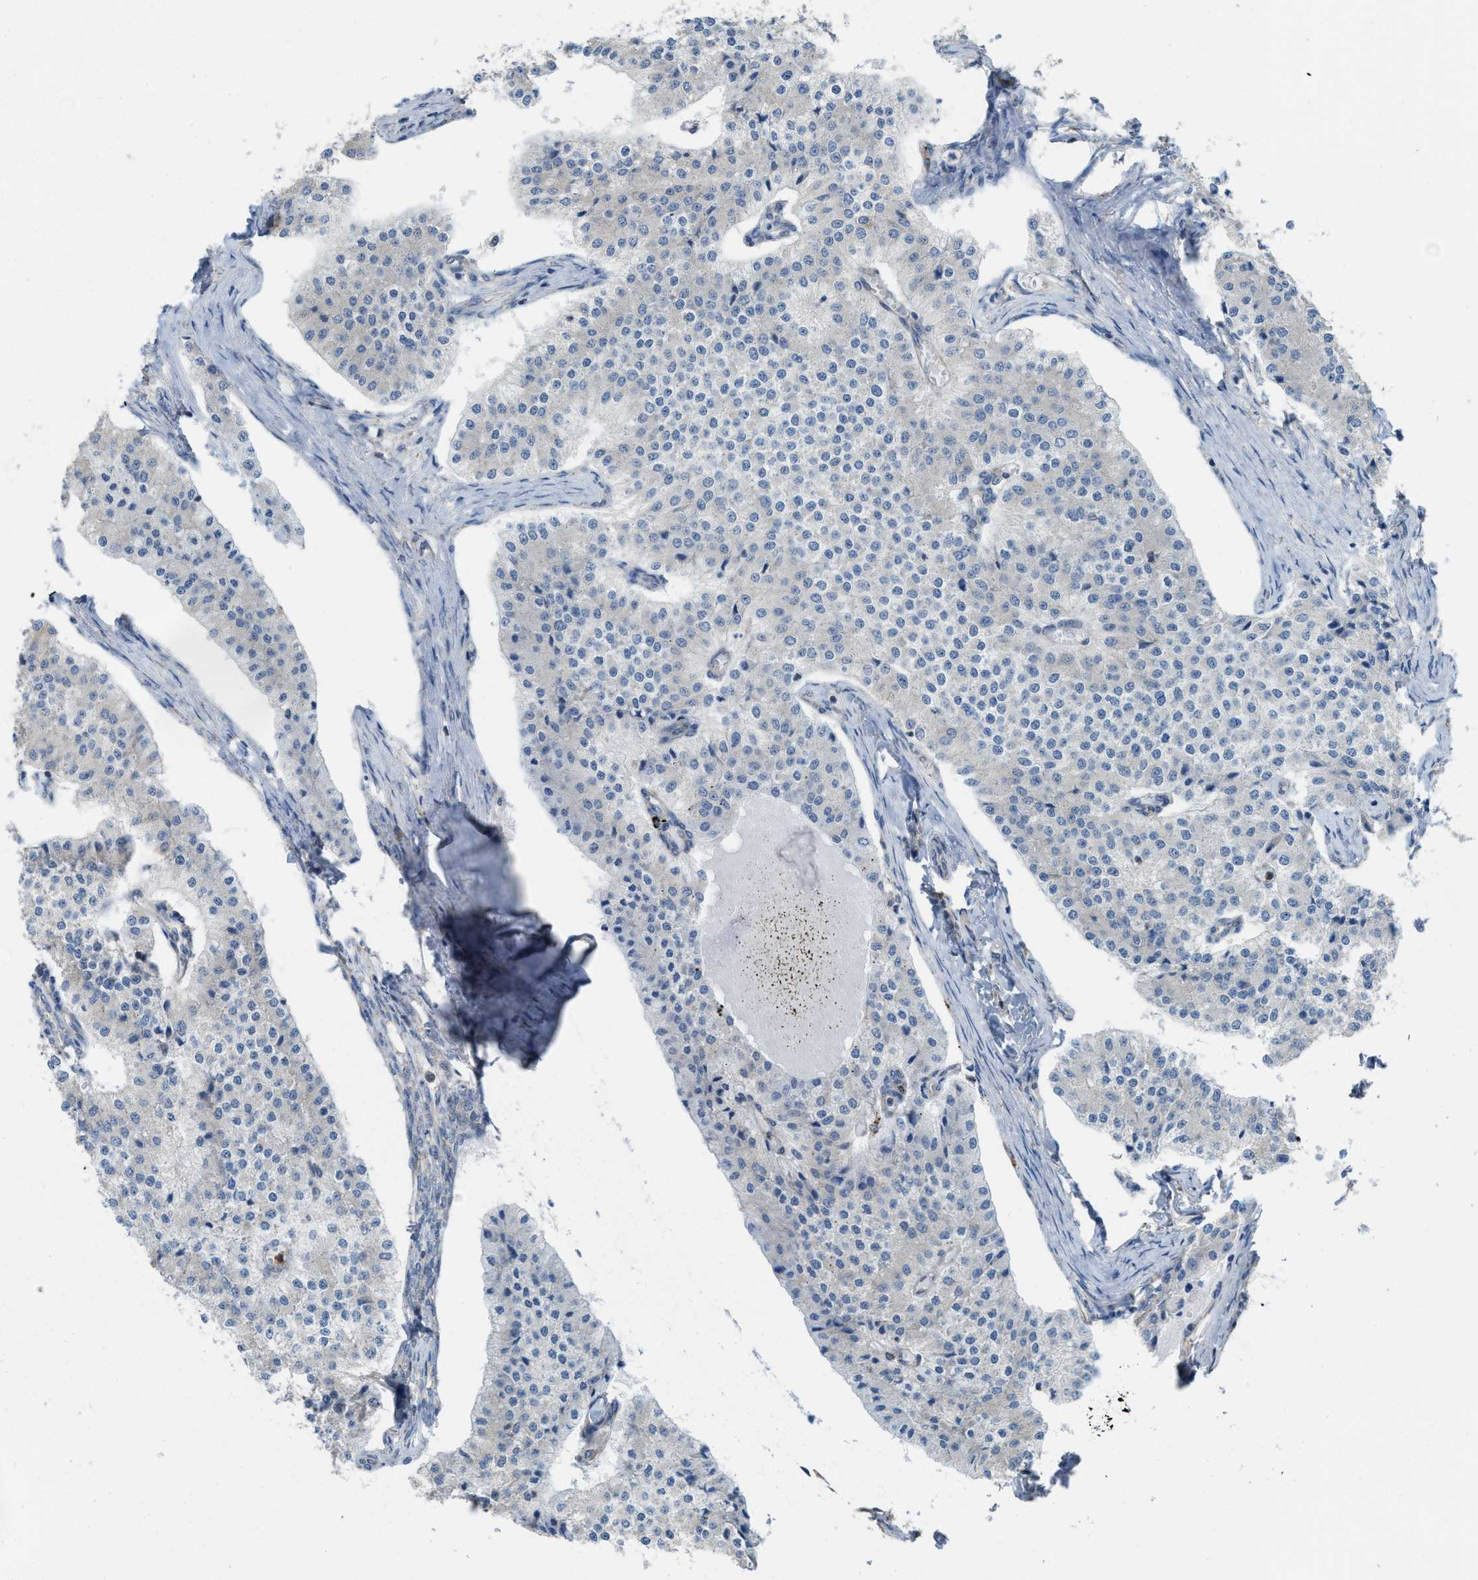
{"staining": {"intensity": "negative", "quantity": "none", "location": "none"}, "tissue": "carcinoid", "cell_type": "Tumor cells", "image_type": "cancer", "snomed": [{"axis": "morphology", "description": "Carcinoid, malignant, NOS"}, {"axis": "topography", "description": "Colon"}], "caption": "Image shows no significant protein positivity in tumor cells of carcinoid (malignant). (DAB (3,3'-diaminobenzidine) IHC, high magnification).", "gene": "PLAA", "patient": {"sex": "female", "age": 52}}